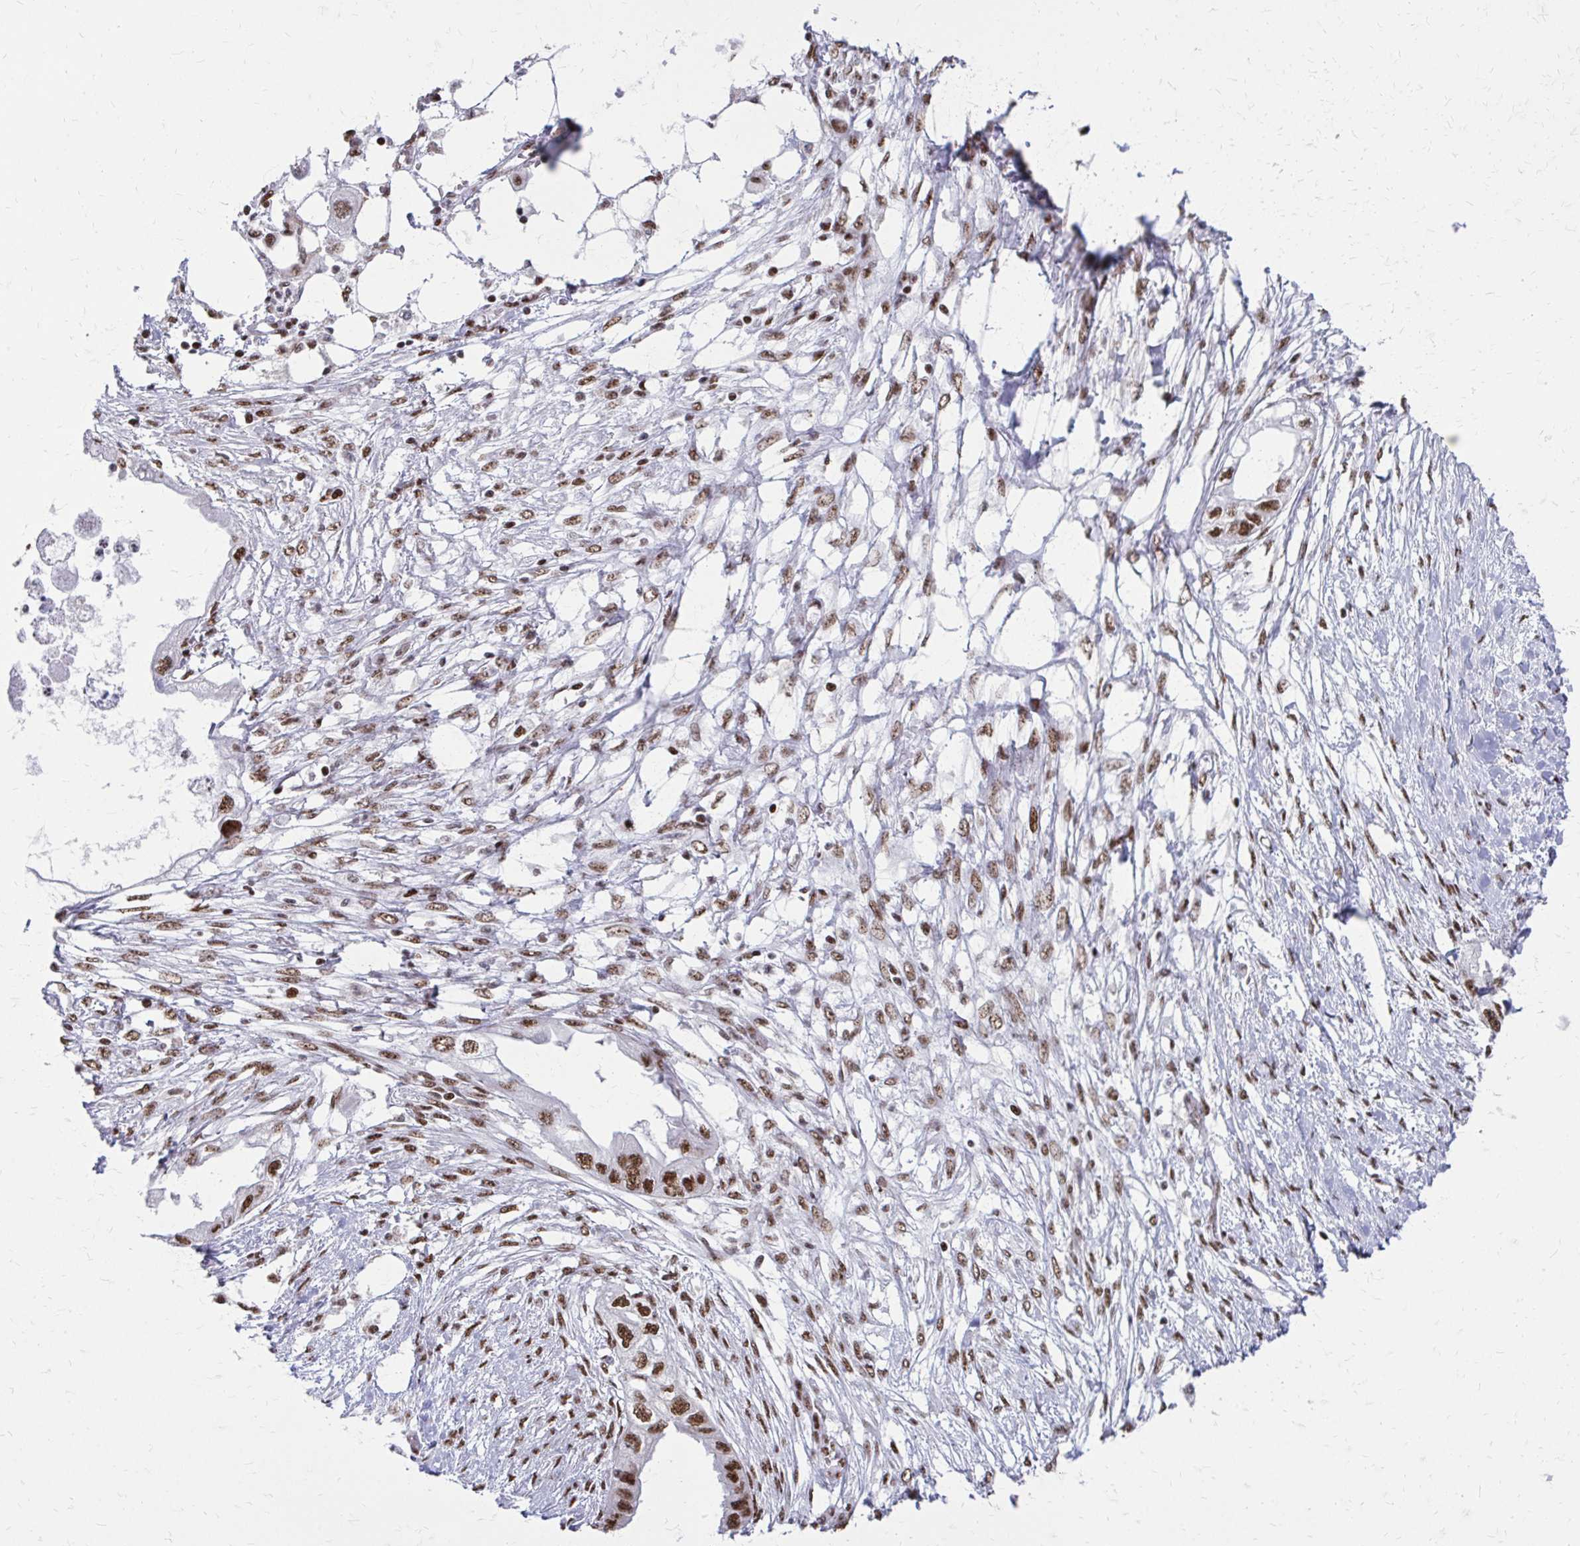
{"staining": {"intensity": "moderate", "quantity": ">75%", "location": "nuclear"}, "tissue": "endometrial cancer", "cell_type": "Tumor cells", "image_type": "cancer", "snomed": [{"axis": "morphology", "description": "Adenocarcinoma, NOS"}, {"axis": "morphology", "description": "Adenocarcinoma, metastatic, NOS"}, {"axis": "topography", "description": "Adipose tissue"}, {"axis": "topography", "description": "Endometrium"}], "caption": "Immunohistochemistry (IHC) micrograph of neoplastic tissue: endometrial adenocarcinoma stained using immunohistochemistry (IHC) demonstrates medium levels of moderate protein expression localized specifically in the nuclear of tumor cells, appearing as a nuclear brown color.", "gene": "SS18", "patient": {"sex": "female", "age": 67}}